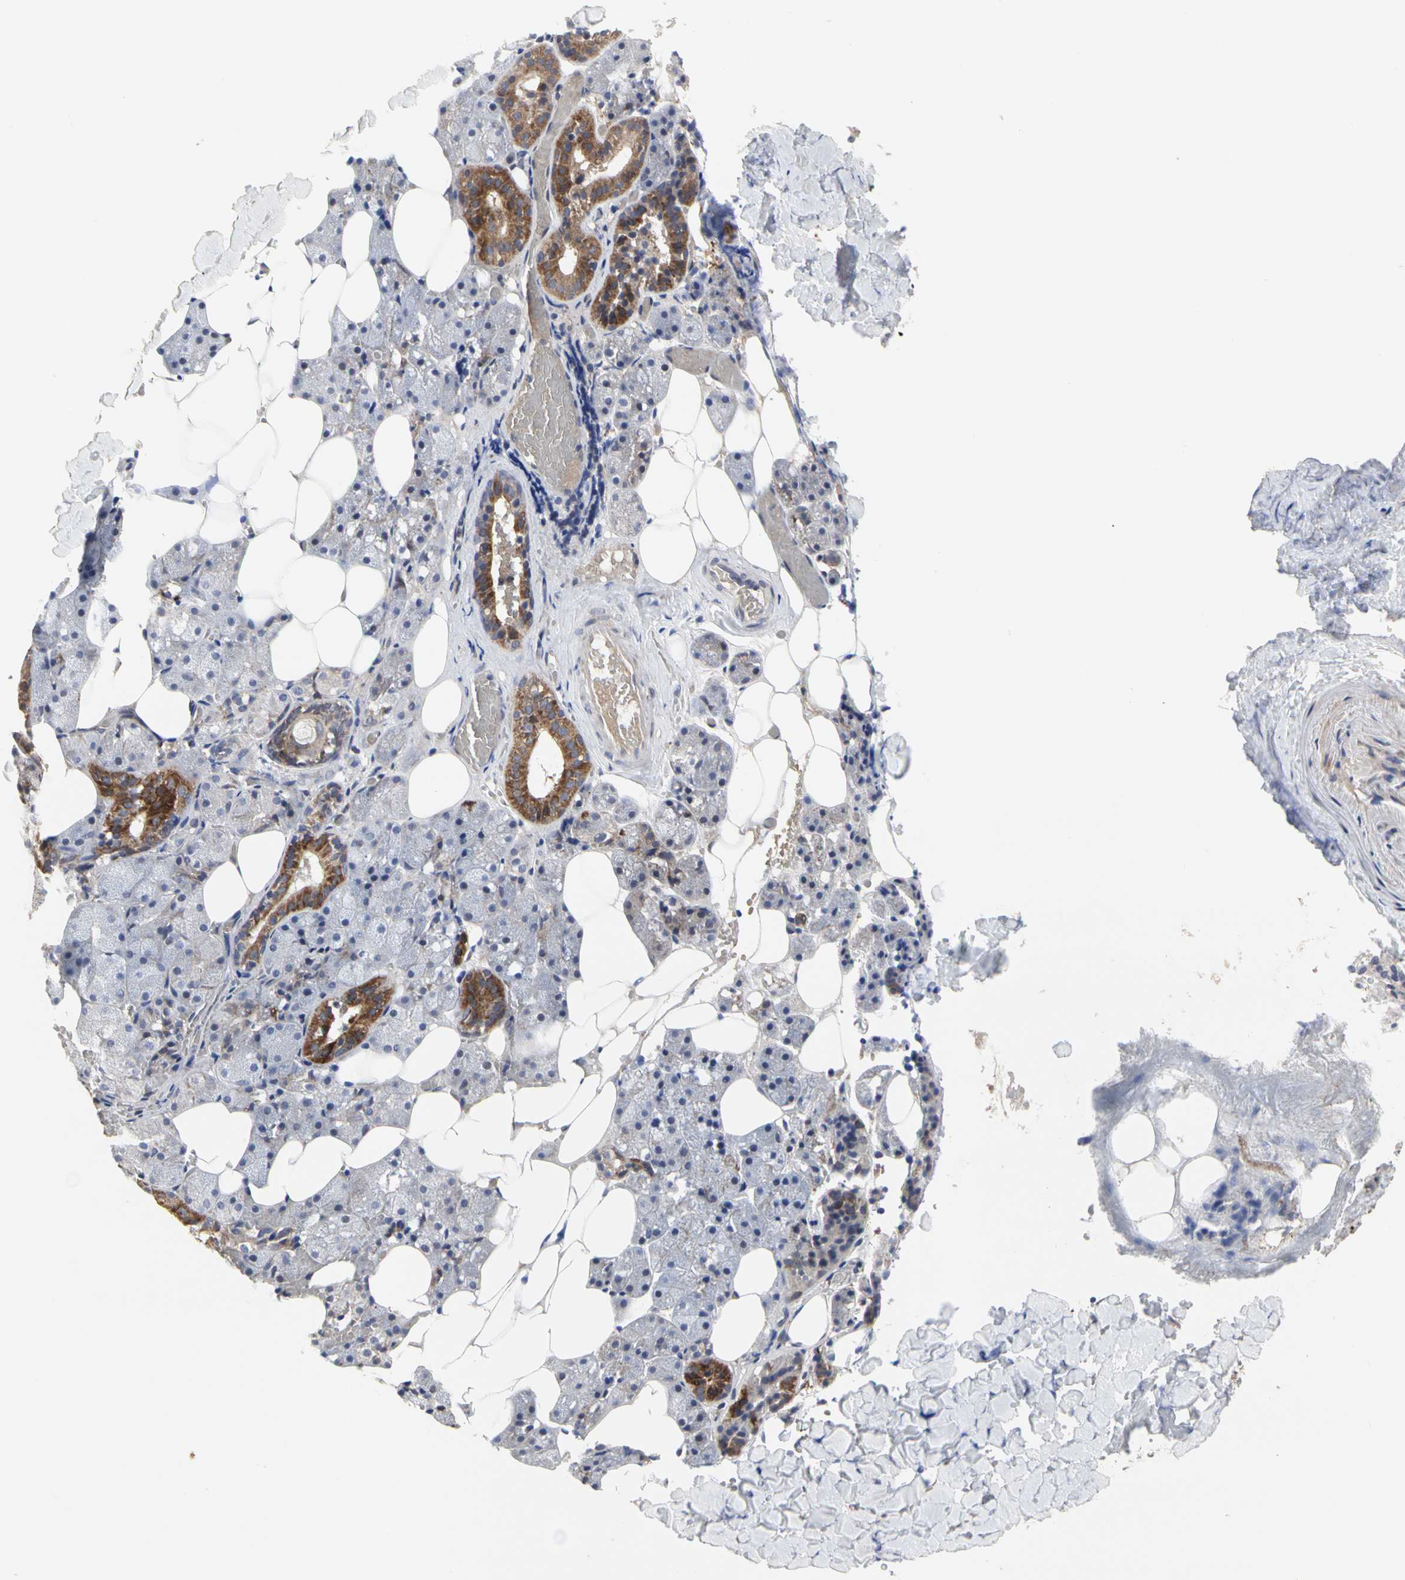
{"staining": {"intensity": "weak", "quantity": "<25%", "location": "cytoplasmic/membranous"}, "tissue": "salivary gland", "cell_type": "Glandular cells", "image_type": "normal", "snomed": [{"axis": "morphology", "description": "Normal tissue, NOS"}, {"axis": "topography", "description": "Salivary gland"}], "caption": "High power microscopy image of an immunohistochemistry histopathology image of normal salivary gland, revealing no significant expression in glandular cells.", "gene": "TSKU", "patient": {"sex": "female", "age": 55}}